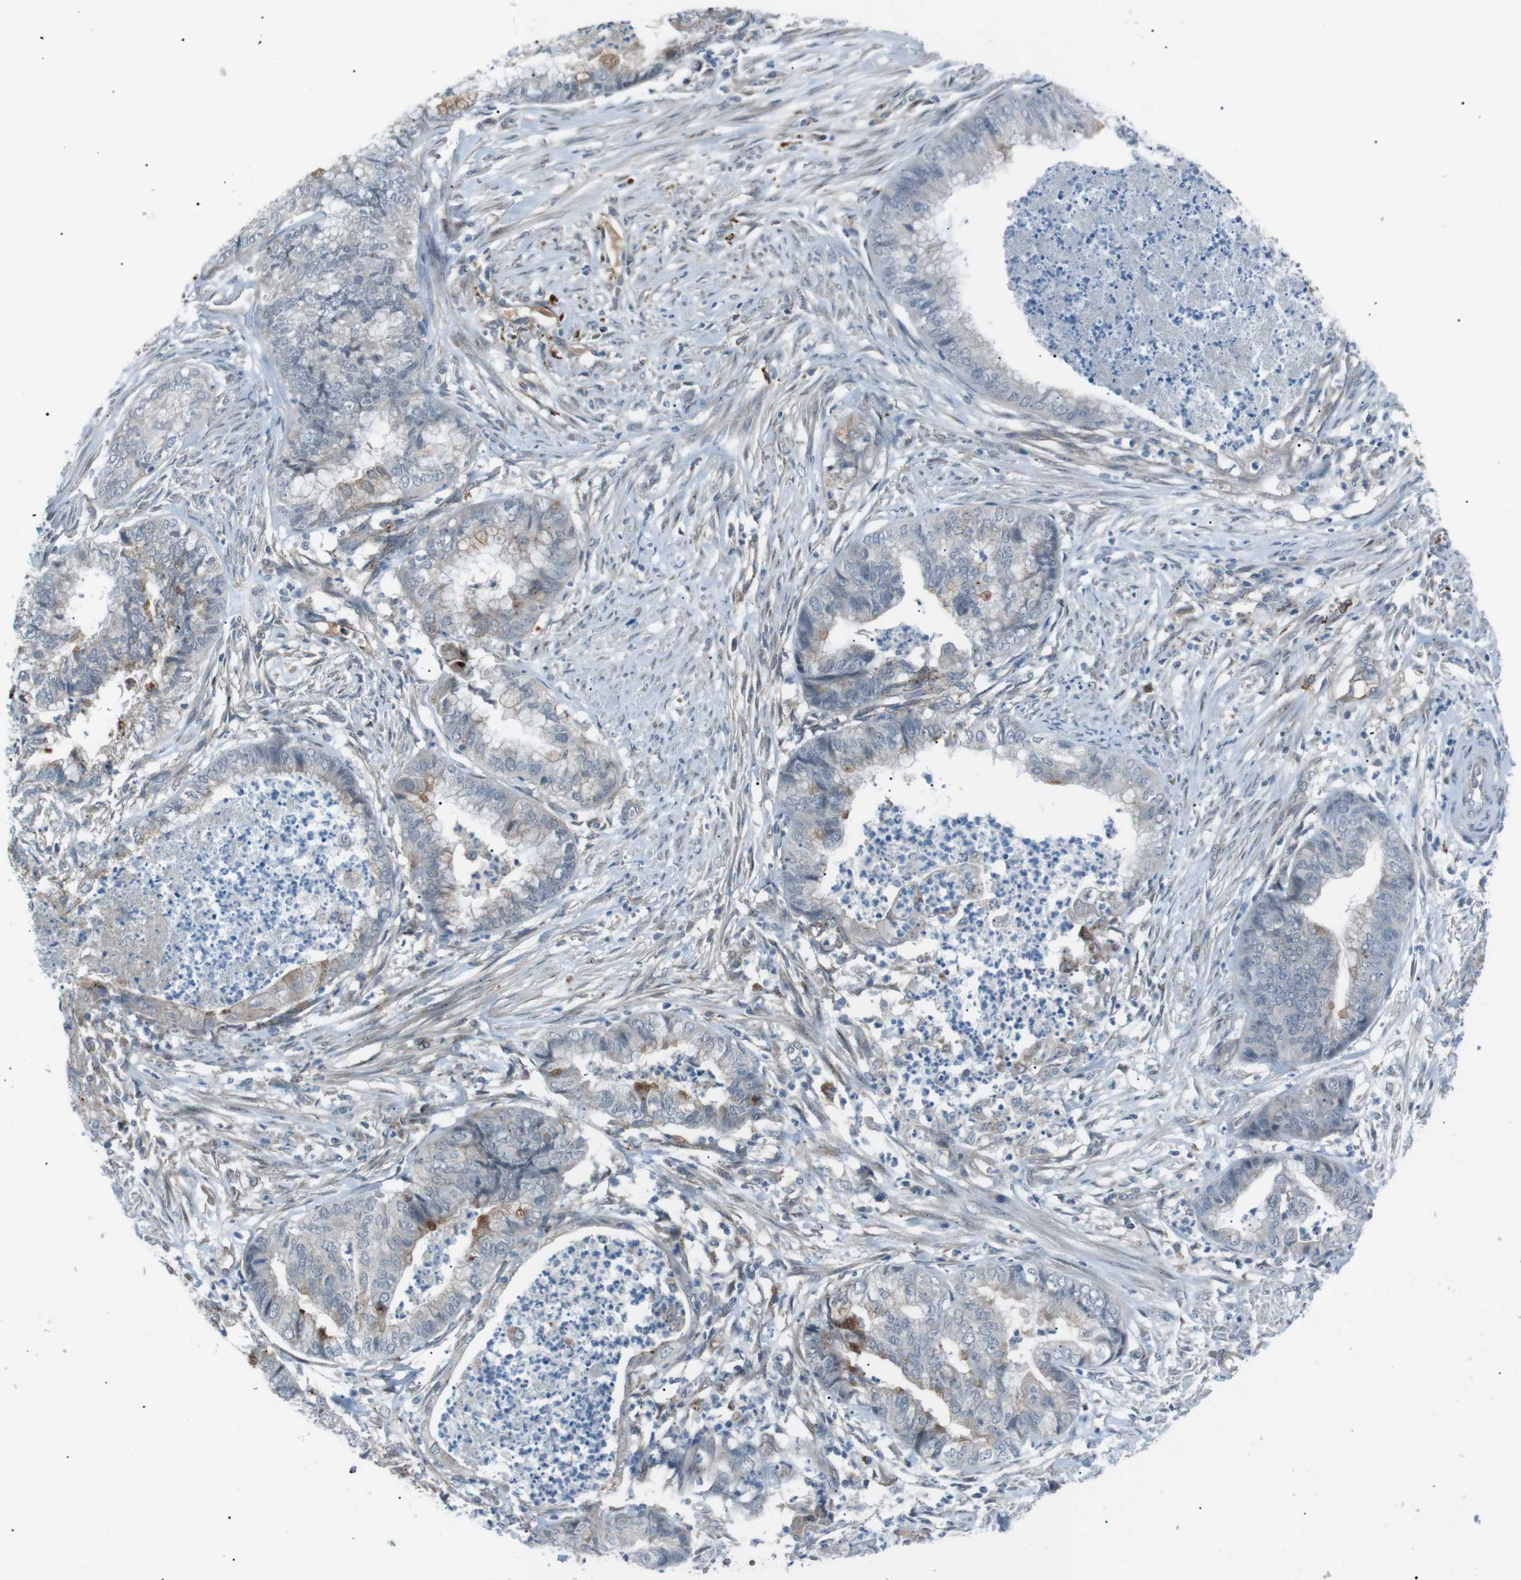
{"staining": {"intensity": "negative", "quantity": "none", "location": "none"}, "tissue": "endometrial cancer", "cell_type": "Tumor cells", "image_type": "cancer", "snomed": [{"axis": "morphology", "description": "Necrosis, NOS"}, {"axis": "morphology", "description": "Adenocarcinoma, NOS"}, {"axis": "topography", "description": "Endometrium"}], "caption": "DAB (3,3'-diaminobenzidine) immunohistochemical staining of human endometrial cancer (adenocarcinoma) shows no significant staining in tumor cells.", "gene": "B4GALNT2", "patient": {"sex": "female", "age": 79}}